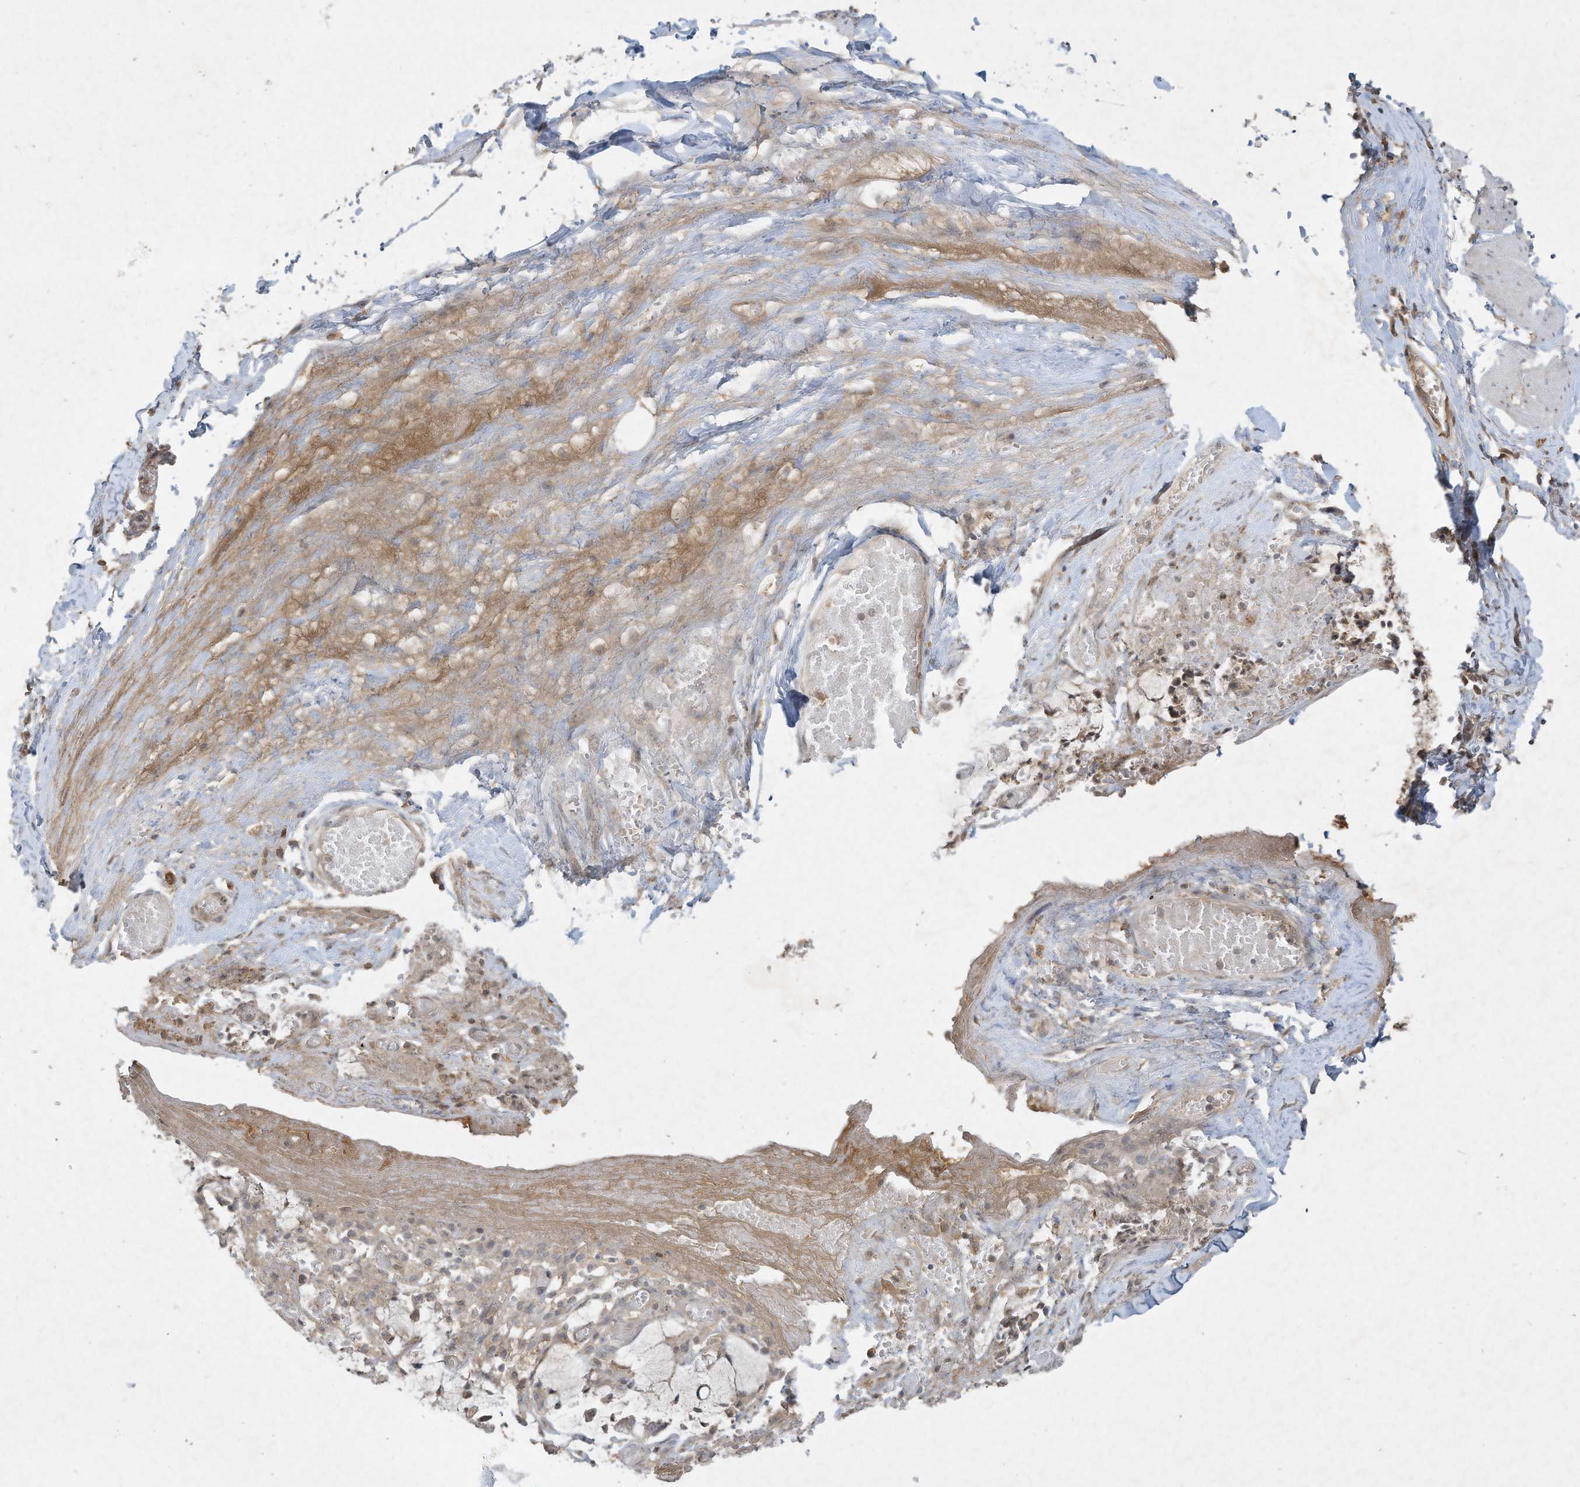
{"staining": {"intensity": "moderate", "quantity": "<25%", "location": "cytoplasmic/membranous"}, "tissue": "smooth muscle", "cell_type": "Smooth muscle cells", "image_type": "normal", "snomed": [{"axis": "morphology", "description": "Normal tissue, NOS"}, {"axis": "morphology", "description": "Adenocarcinoma, NOS"}, {"axis": "topography", "description": "Colon"}, {"axis": "topography", "description": "Peripheral nerve tissue"}], "caption": "Smooth muscle stained with a brown dye reveals moderate cytoplasmic/membranous positive positivity in about <25% of smooth muscle cells.", "gene": "FETUB", "patient": {"sex": "male", "age": 14}}